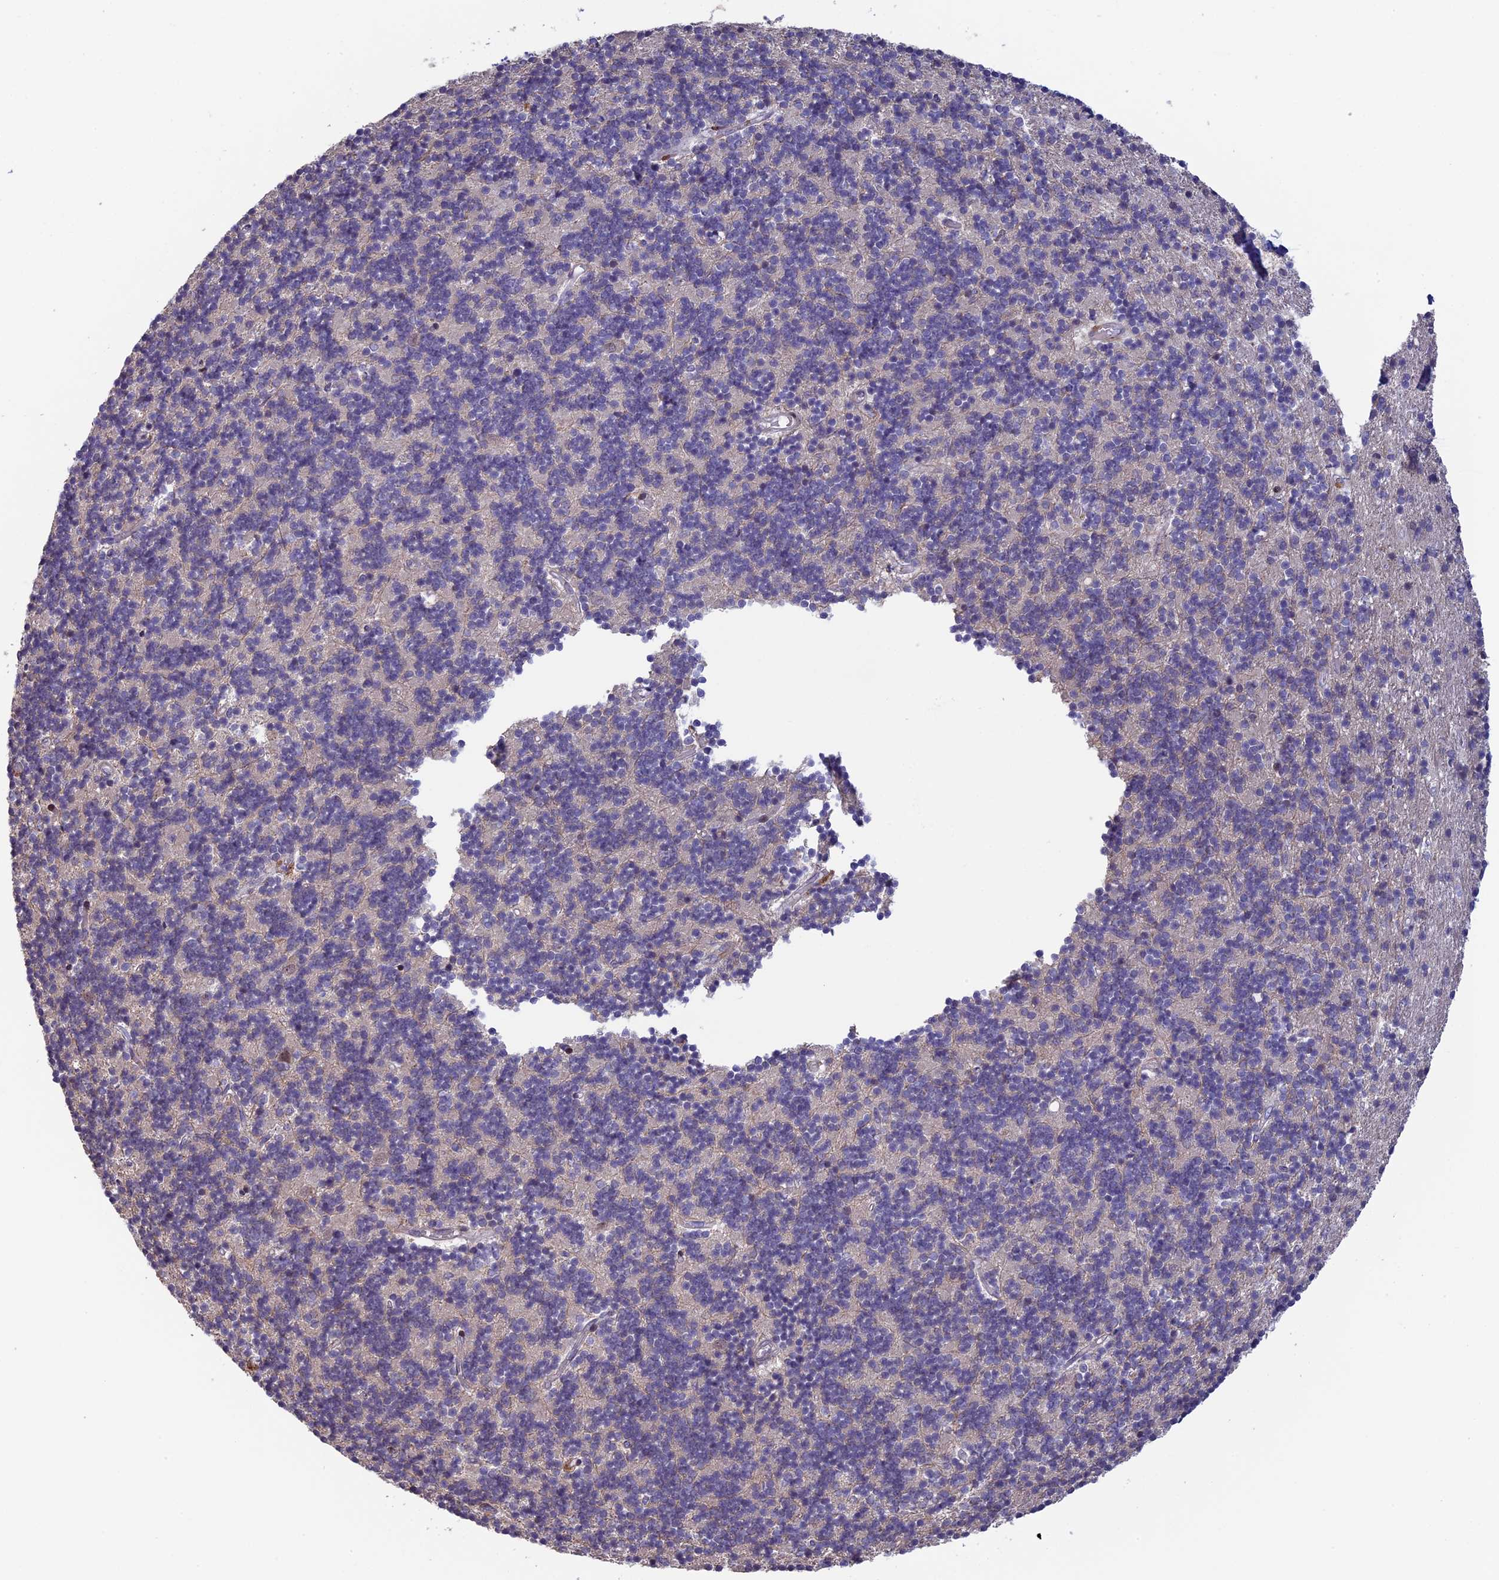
{"staining": {"intensity": "negative", "quantity": "none", "location": "none"}, "tissue": "cerebellum", "cell_type": "Cells in granular layer", "image_type": "normal", "snomed": [{"axis": "morphology", "description": "Normal tissue, NOS"}, {"axis": "topography", "description": "Cerebellum"}], "caption": "An IHC micrograph of unremarkable cerebellum is shown. There is no staining in cells in granular layer of cerebellum.", "gene": "CCDC9B", "patient": {"sex": "male", "age": 54}}